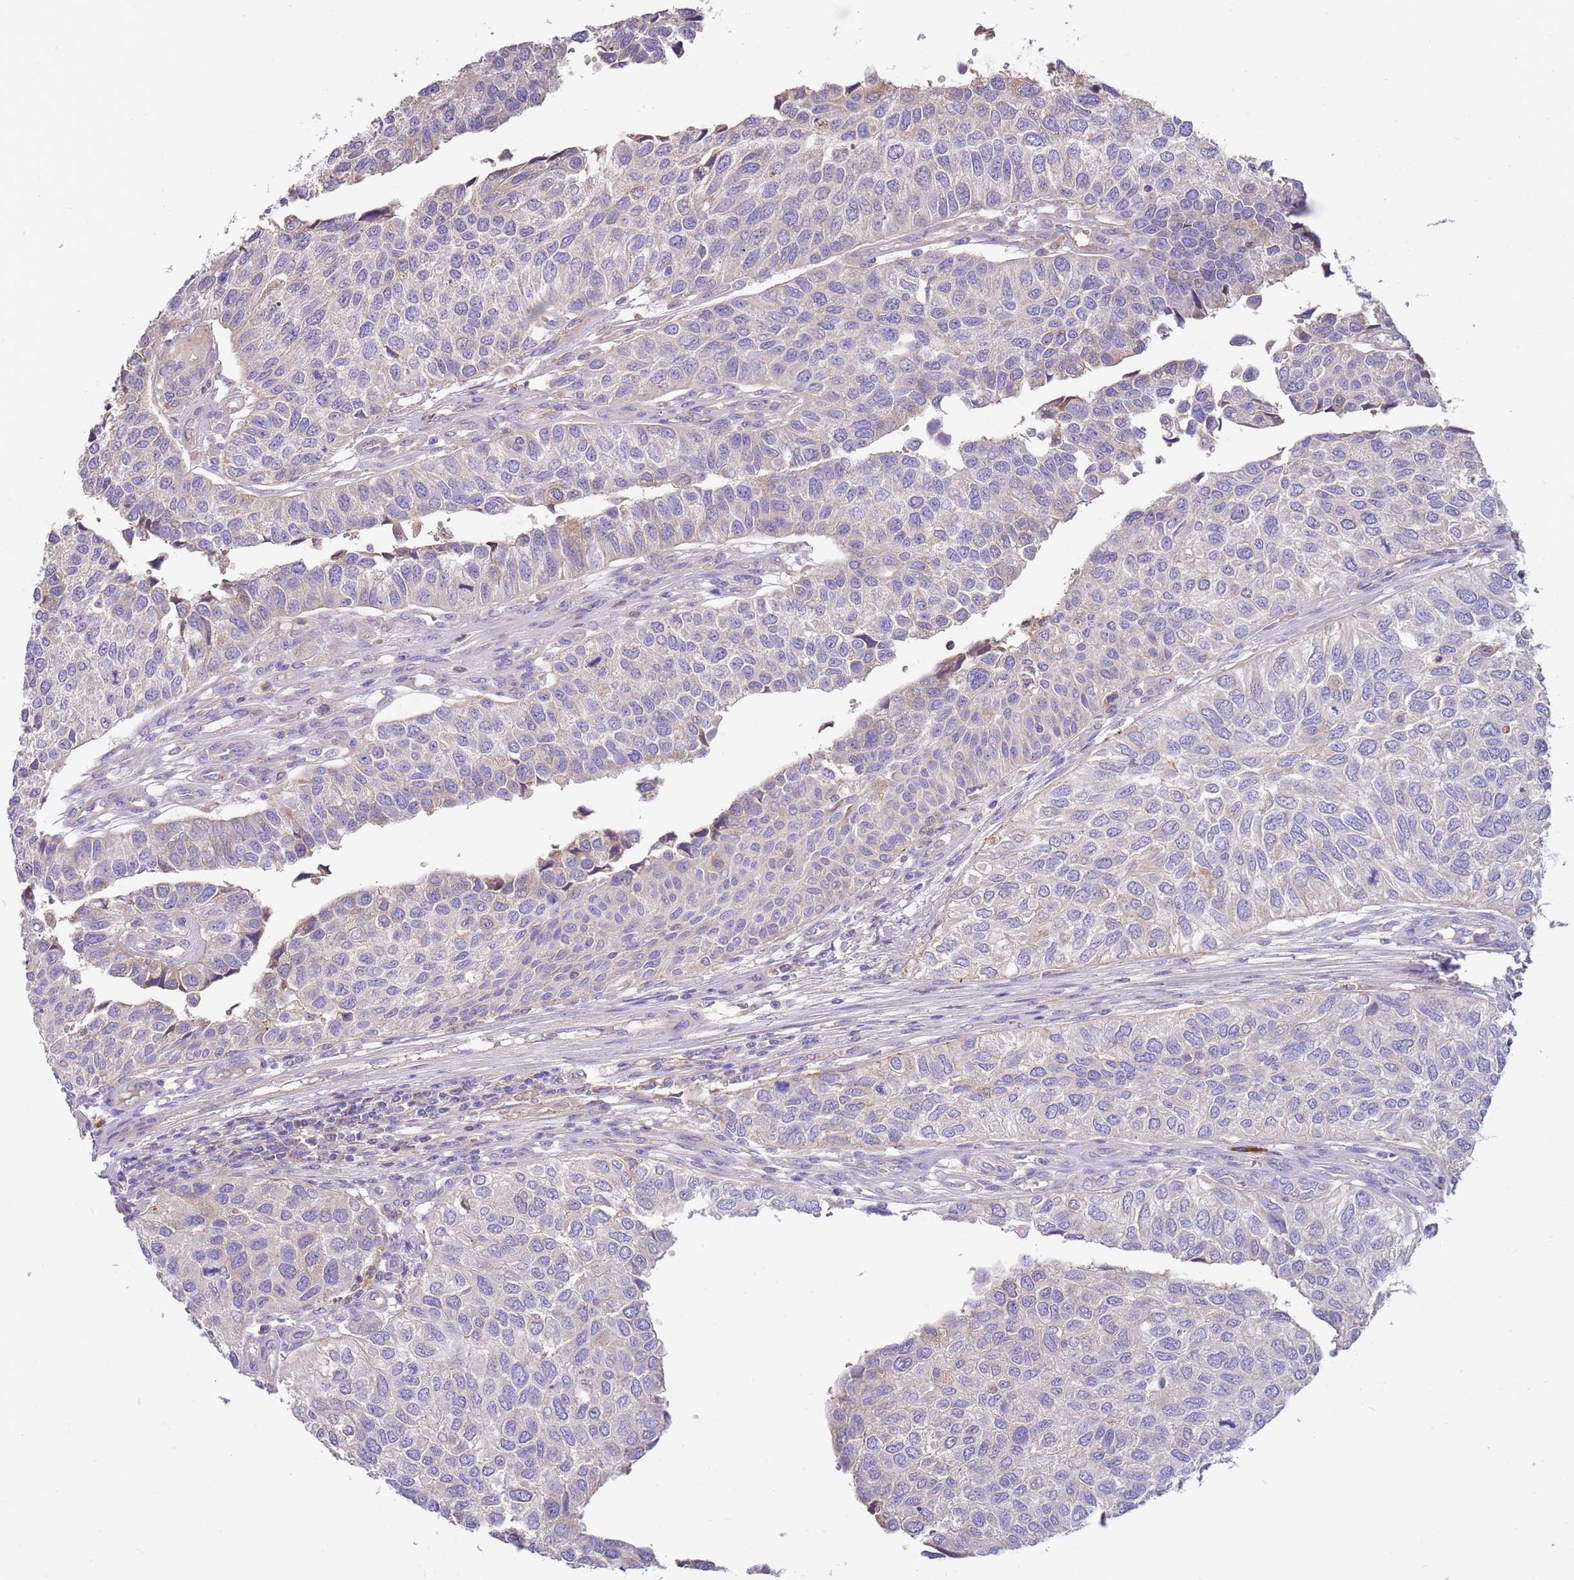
{"staining": {"intensity": "negative", "quantity": "none", "location": "none"}, "tissue": "urothelial cancer", "cell_type": "Tumor cells", "image_type": "cancer", "snomed": [{"axis": "morphology", "description": "Urothelial carcinoma, NOS"}, {"axis": "topography", "description": "Urinary bladder"}], "caption": "An image of human urothelial cancer is negative for staining in tumor cells. (DAB (3,3'-diaminobenzidine) immunohistochemistry (IHC), high magnification).", "gene": "TRMO", "patient": {"sex": "male", "age": 55}}